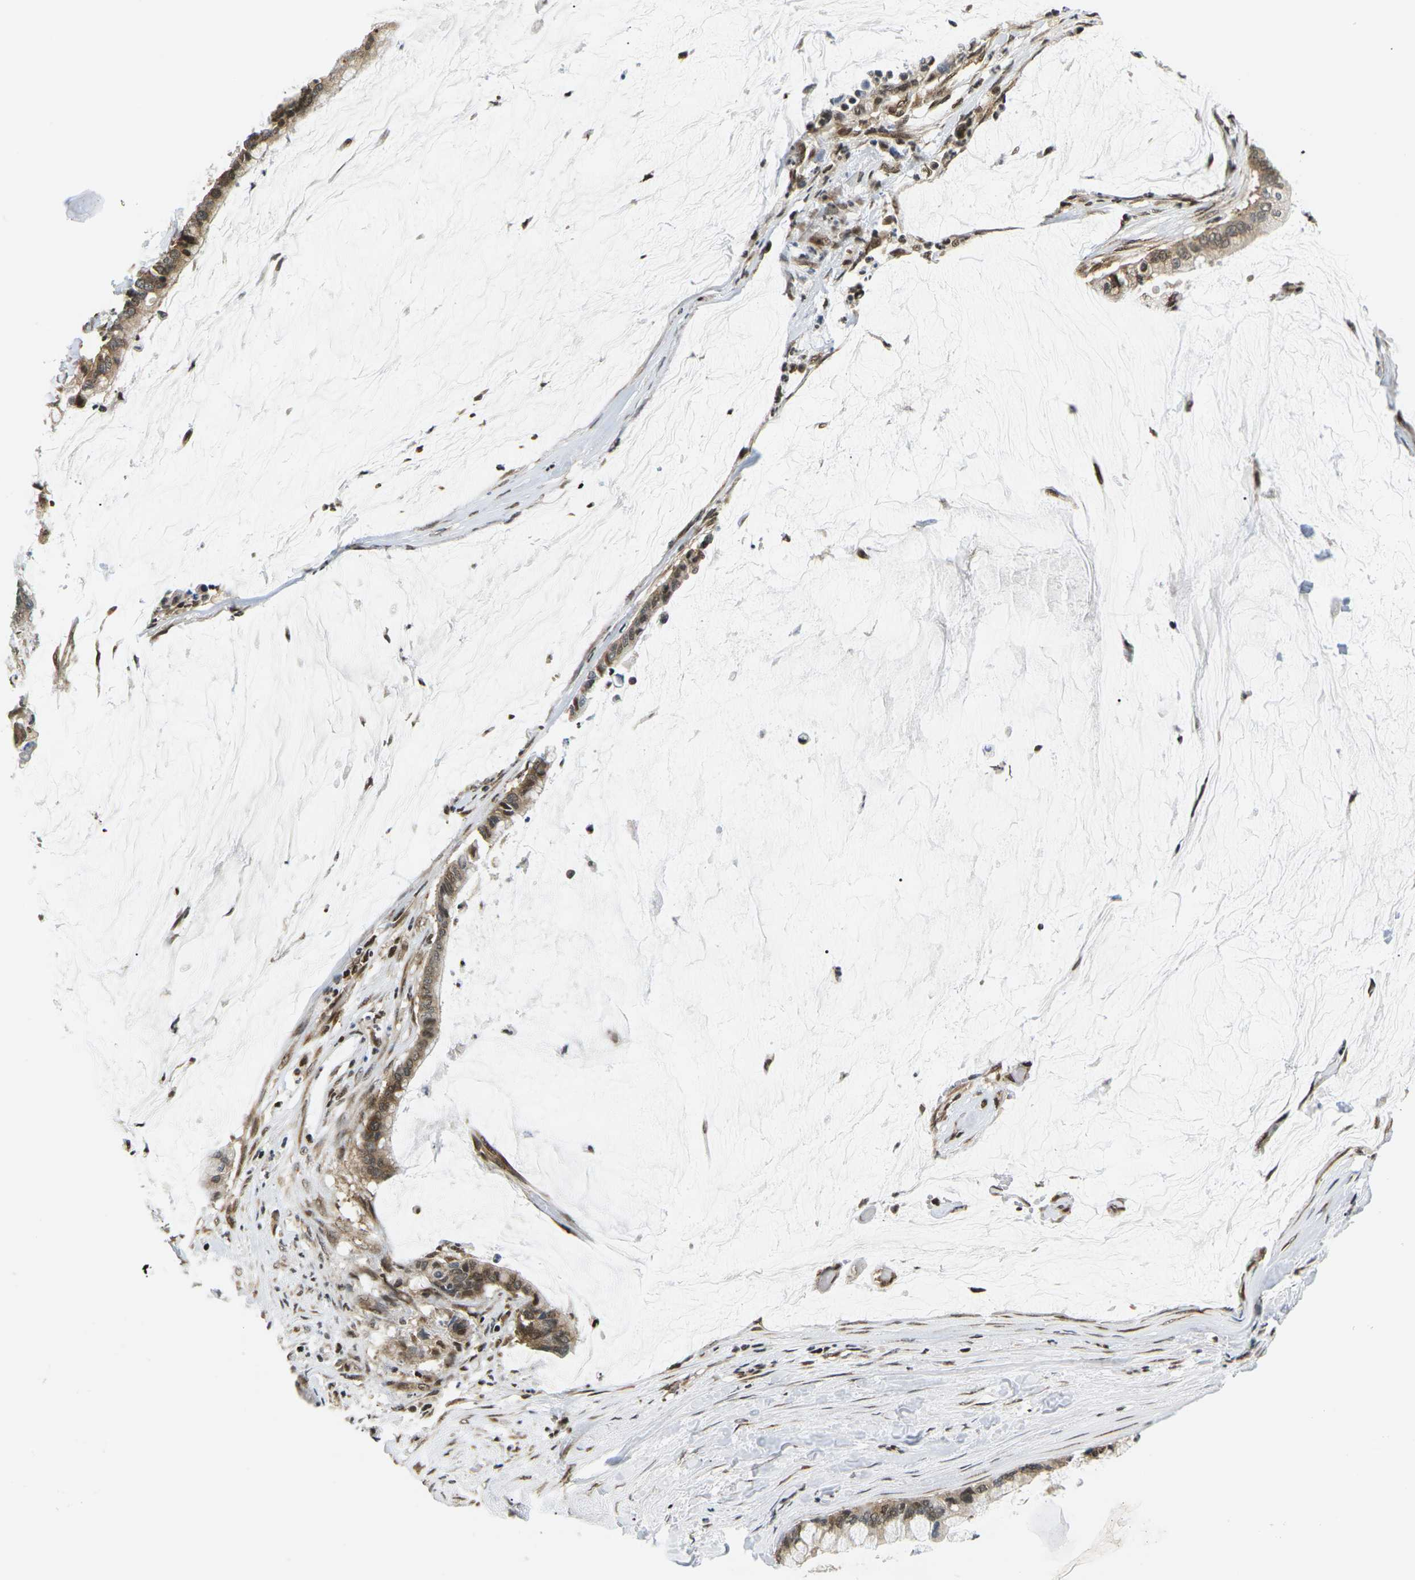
{"staining": {"intensity": "moderate", "quantity": ">75%", "location": "cytoplasmic/membranous,nuclear"}, "tissue": "pancreatic cancer", "cell_type": "Tumor cells", "image_type": "cancer", "snomed": [{"axis": "morphology", "description": "Adenocarcinoma, NOS"}, {"axis": "topography", "description": "Pancreas"}], "caption": "Tumor cells demonstrate medium levels of moderate cytoplasmic/membranous and nuclear staining in about >75% of cells in human pancreatic adenocarcinoma.", "gene": "CELF1", "patient": {"sex": "male", "age": 41}}